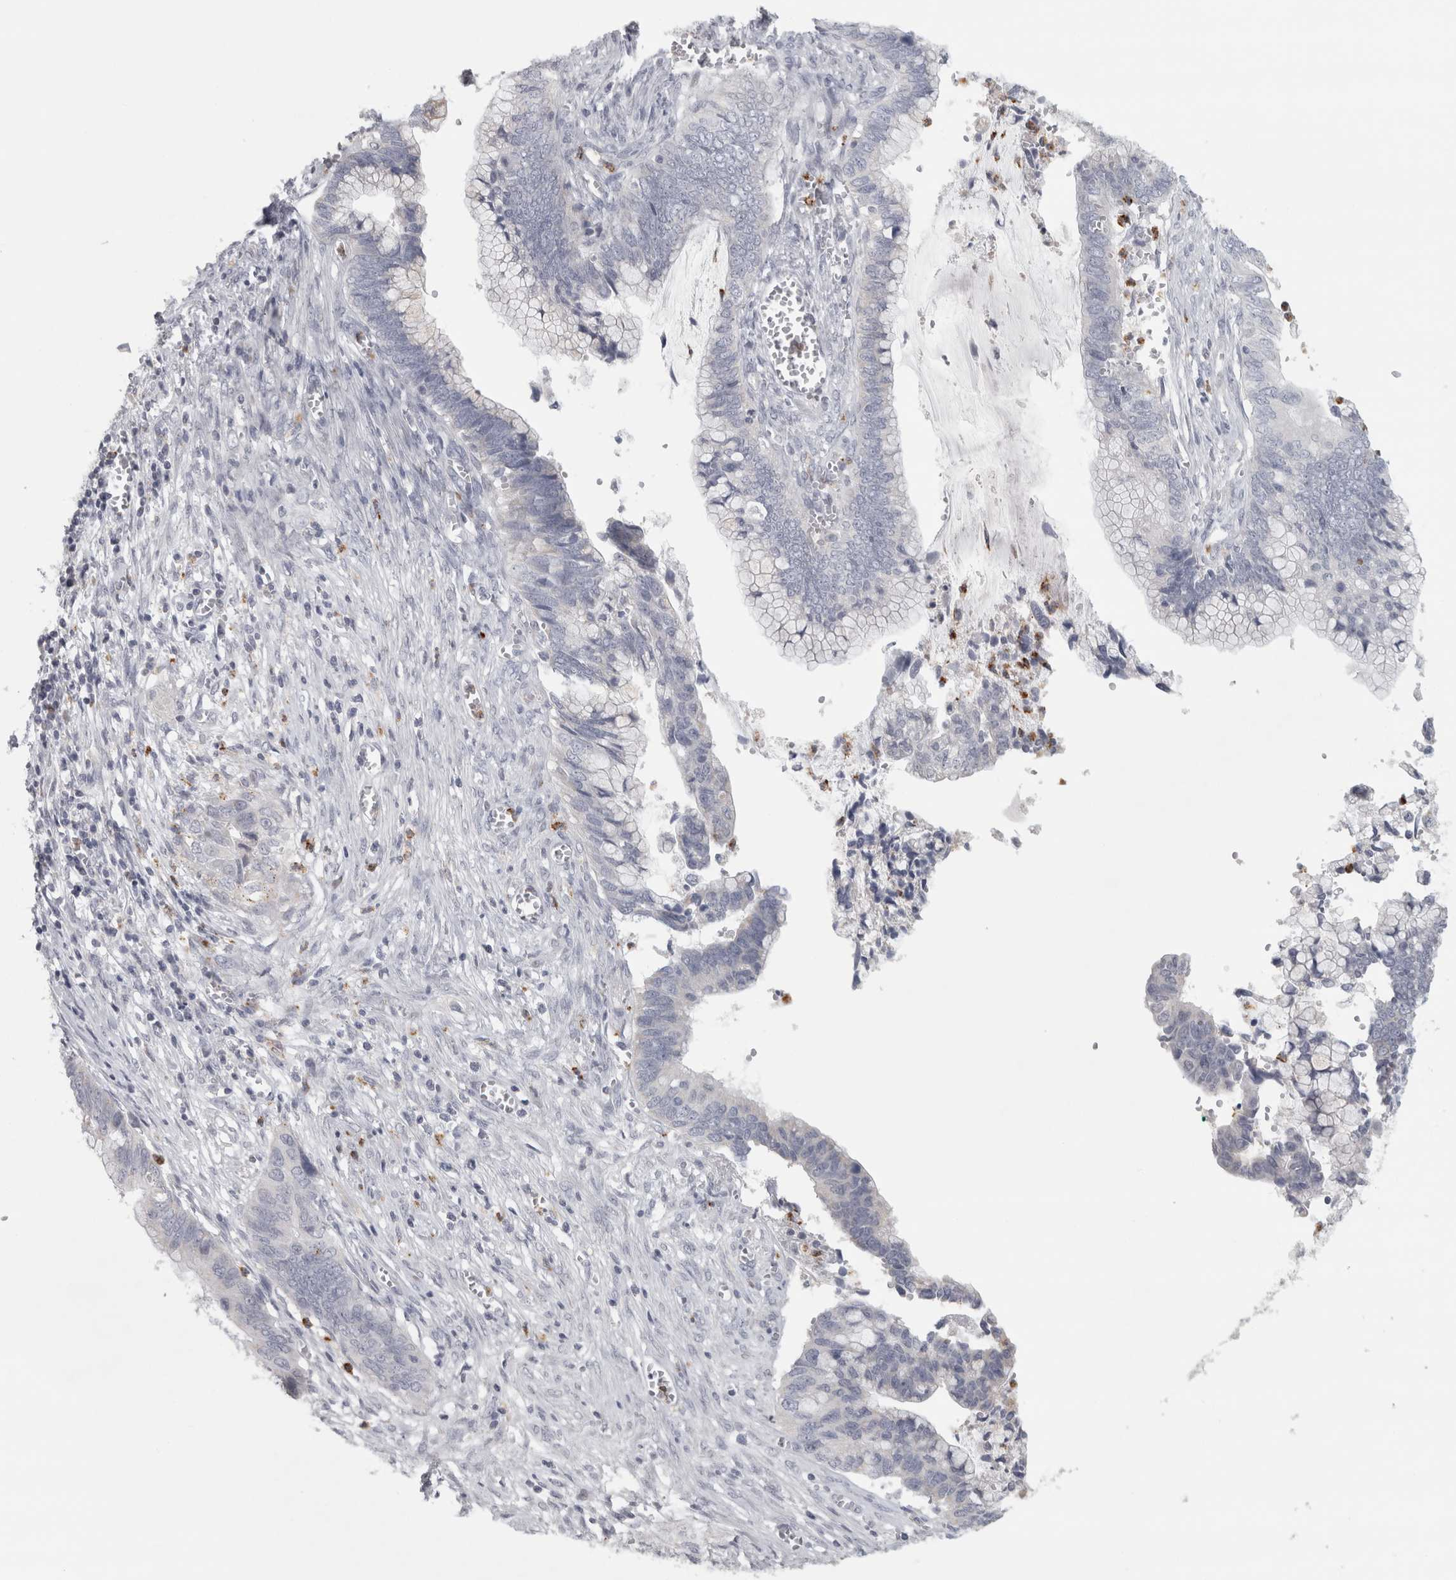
{"staining": {"intensity": "negative", "quantity": "none", "location": "none"}, "tissue": "cervical cancer", "cell_type": "Tumor cells", "image_type": "cancer", "snomed": [{"axis": "morphology", "description": "Adenocarcinoma, NOS"}, {"axis": "topography", "description": "Cervix"}], "caption": "IHC of human adenocarcinoma (cervical) reveals no staining in tumor cells.", "gene": "PTPRN2", "patient": {"sex": "female", "age": 44}}